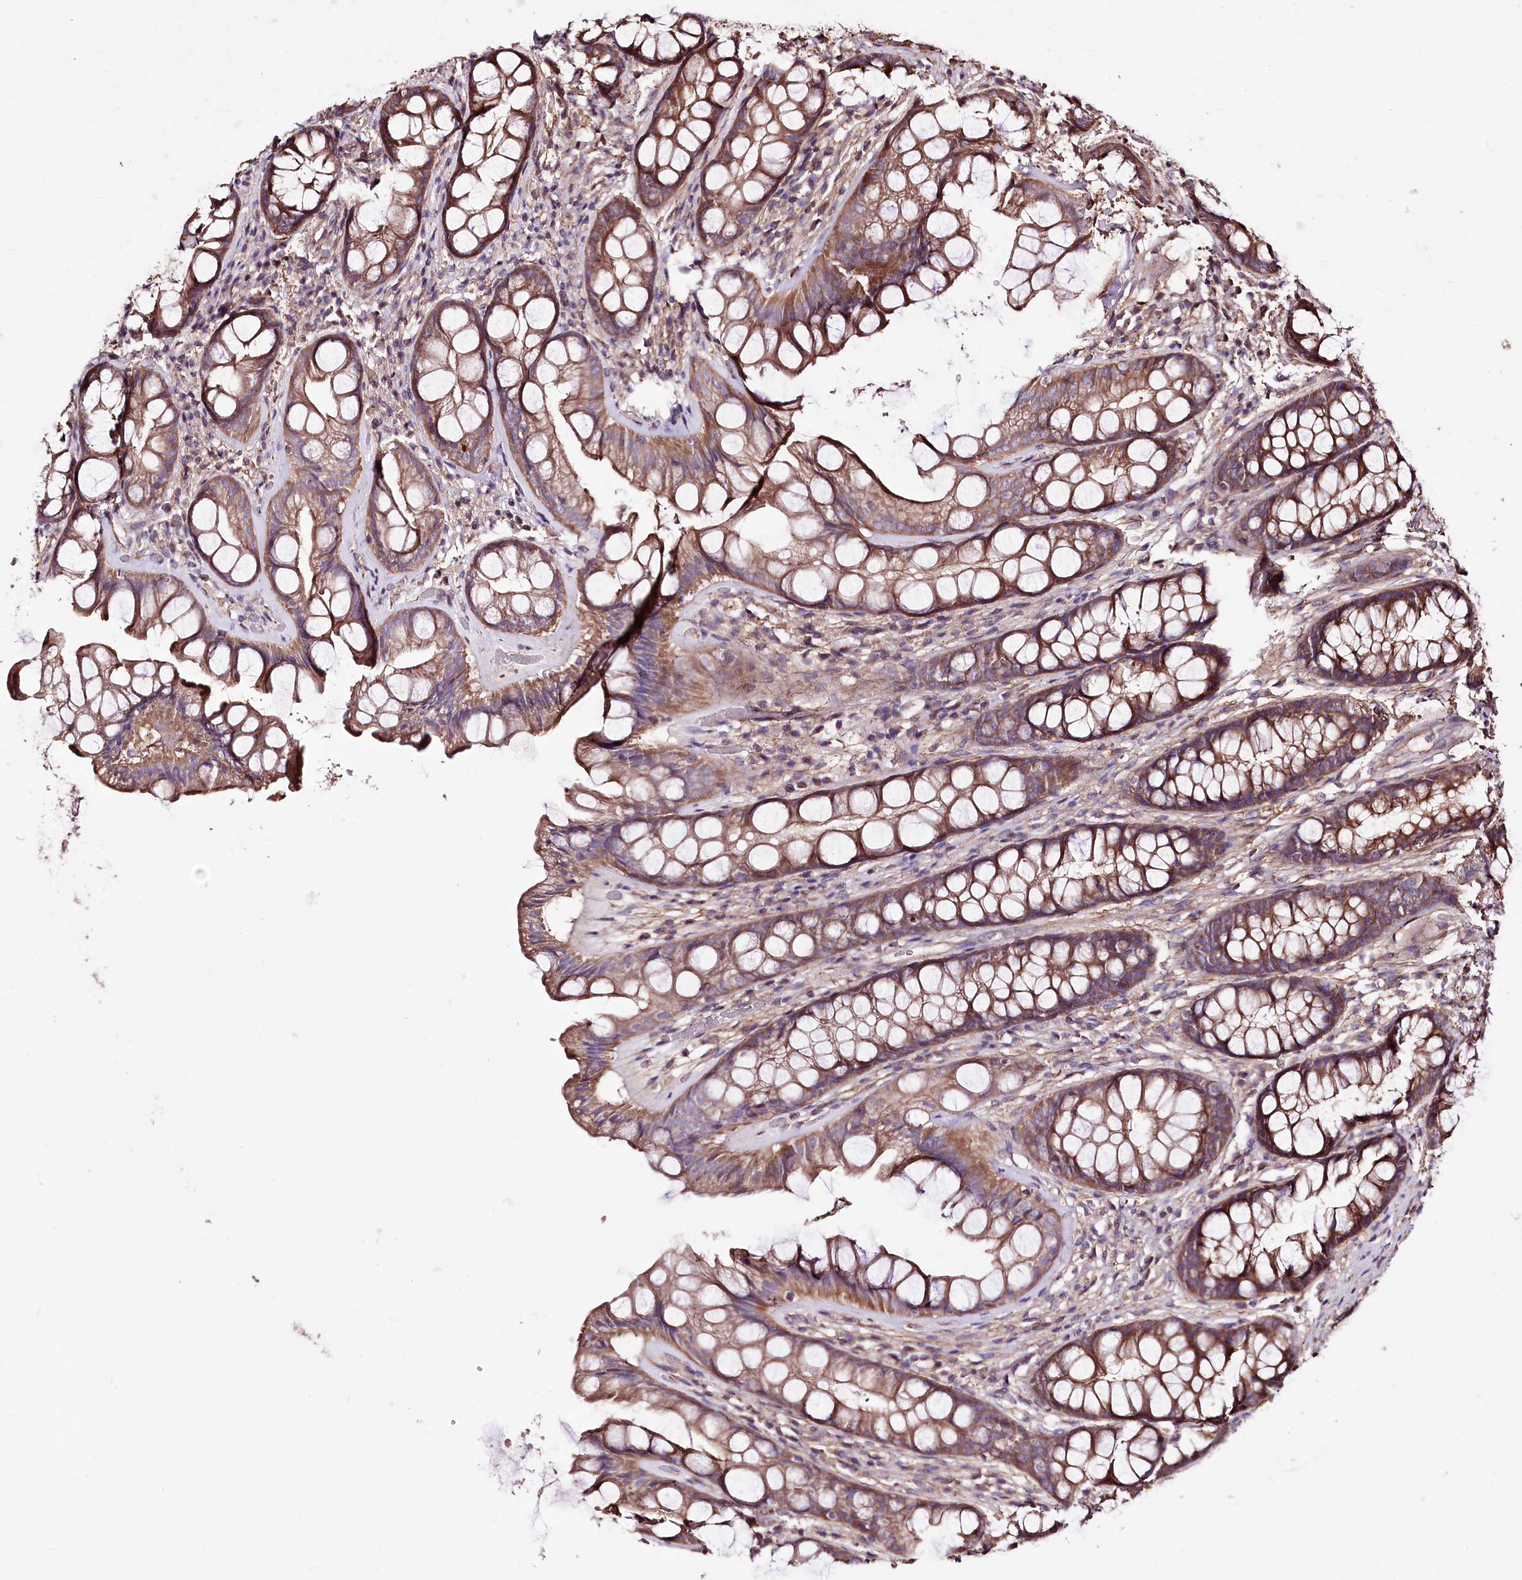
{"staining": {"intensity": "moderate", "quantity": ">75%", "location": "cytoplasmic/membranous"}, "tissue": "rectum", "cell_type": "Glandular cells", "image_type": "normal", "snomed": [{"axis": "morphology", "description": "Normal tissue, NOS"}, {"axis": "topography", "description": "Rectum"}], "caption": "Immunohistochemical staining of benign rectum exhibits moderate cytoplasmic/membranous protein staining in approximately >75% of glandular cells. The staining is performed using DAB brown chromogen to label protein expression. The nuclei are counter-stained blue using hematoxylin.", "gene": "WWC1", "patient": {"sex": "male", "age": 74}}